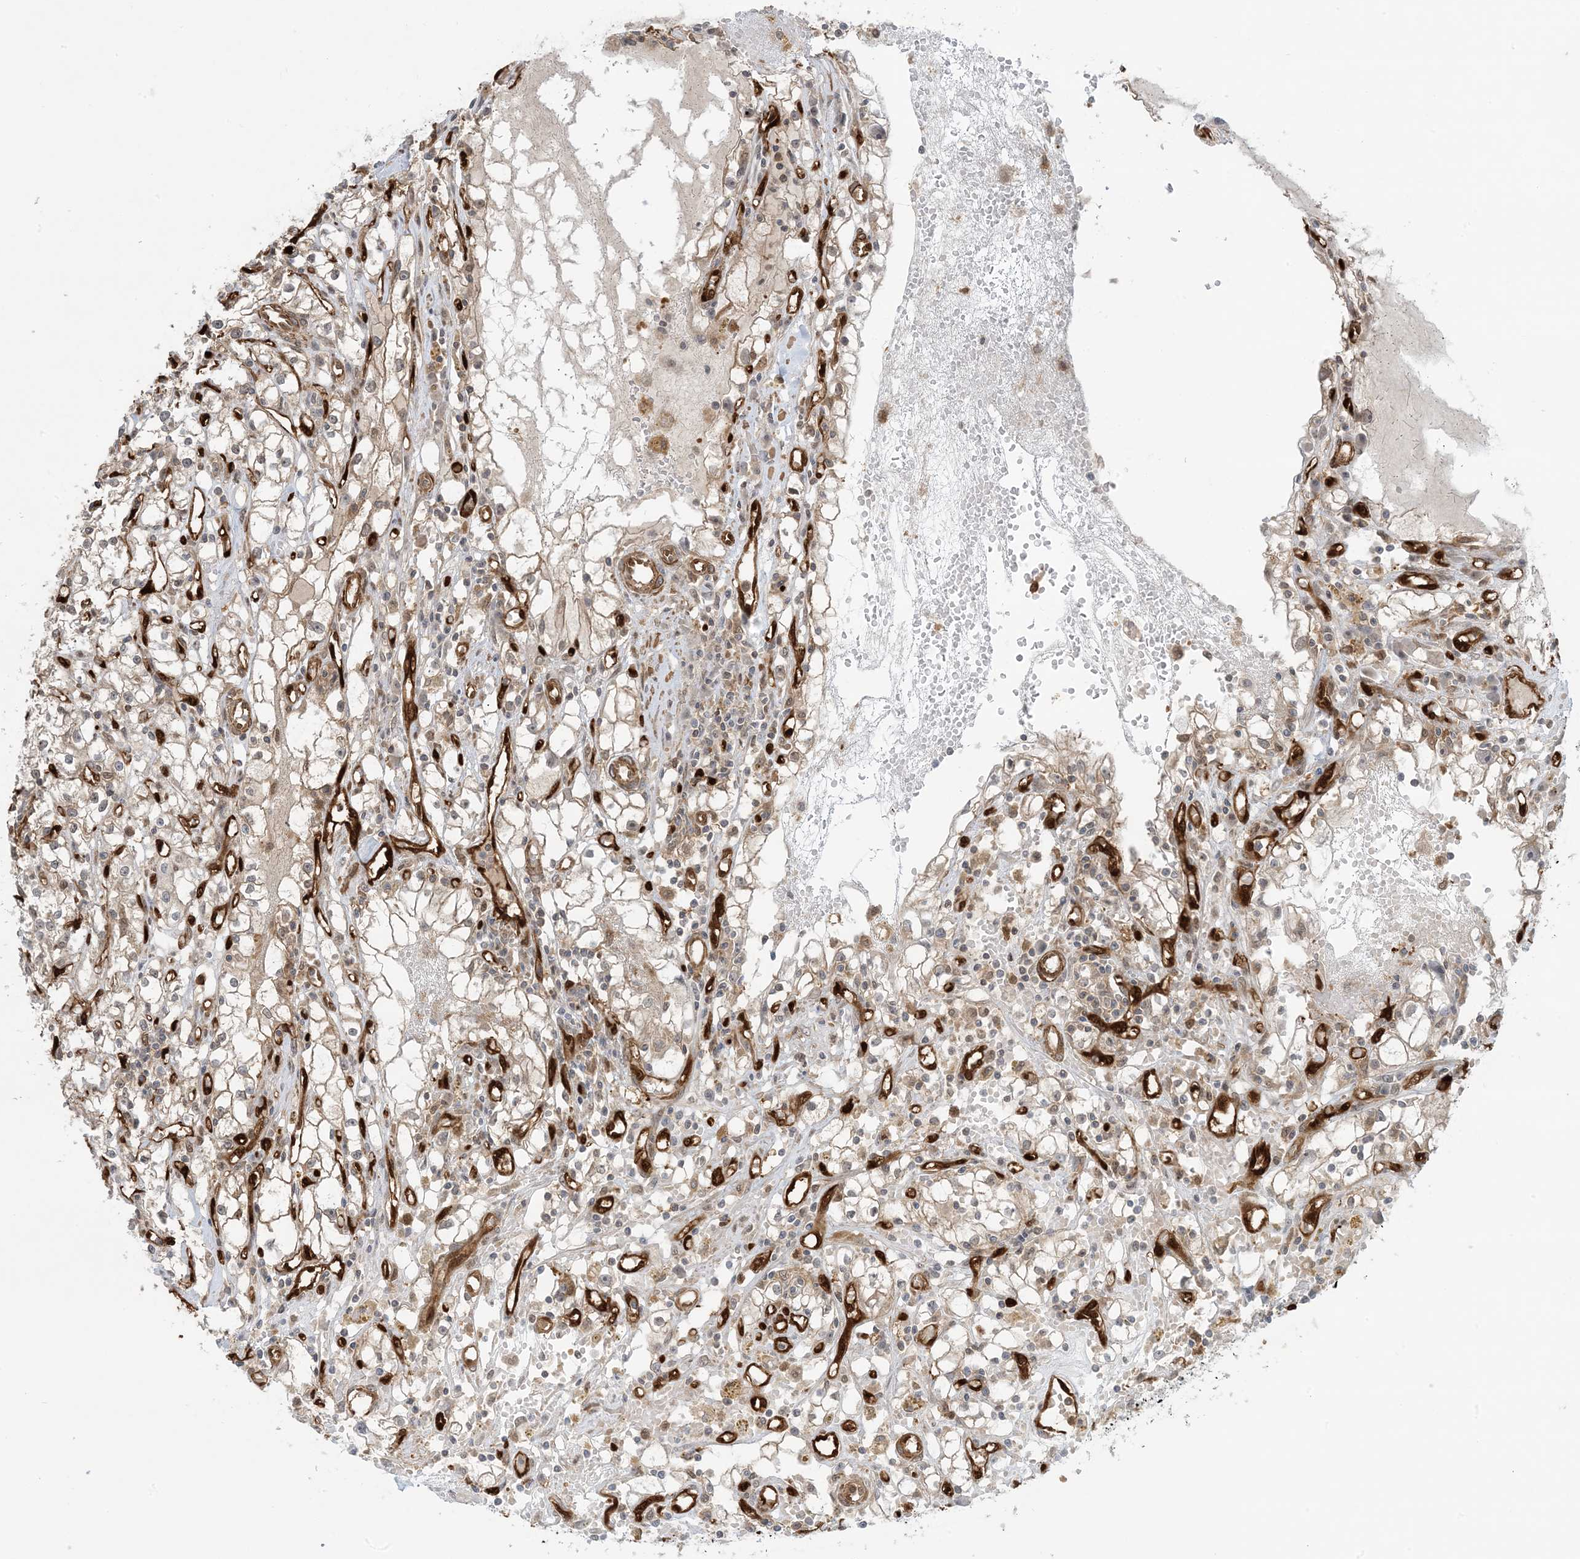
{"staining": {"intensity": "moderate", "quantity": "25%-75%", "location": "cytoplasmic/membranous"}, "tissue": "renal cancer", "cell_type": "Tumor cells", "image_type": "cancer", "snomed": [{"axis": "morphology", "description": "Adenocarcinoma, NOS"}, {"axis": "topography", "description": "Kidney"}], "caption": "High-magnification brightfield microscopy of renal cancer stained with DAB (brown) and counterstained with hematoxylin (blue). tumor cells exhibit moderate cytoplasmic/membranous positivity is seen in about25%-75% of cells. Immunohistochemistry stains the protein of interest in brown and the nuclei are stained blue.", "gene": "PPM1F", "patient": {"sex": "male", "age": 56}}